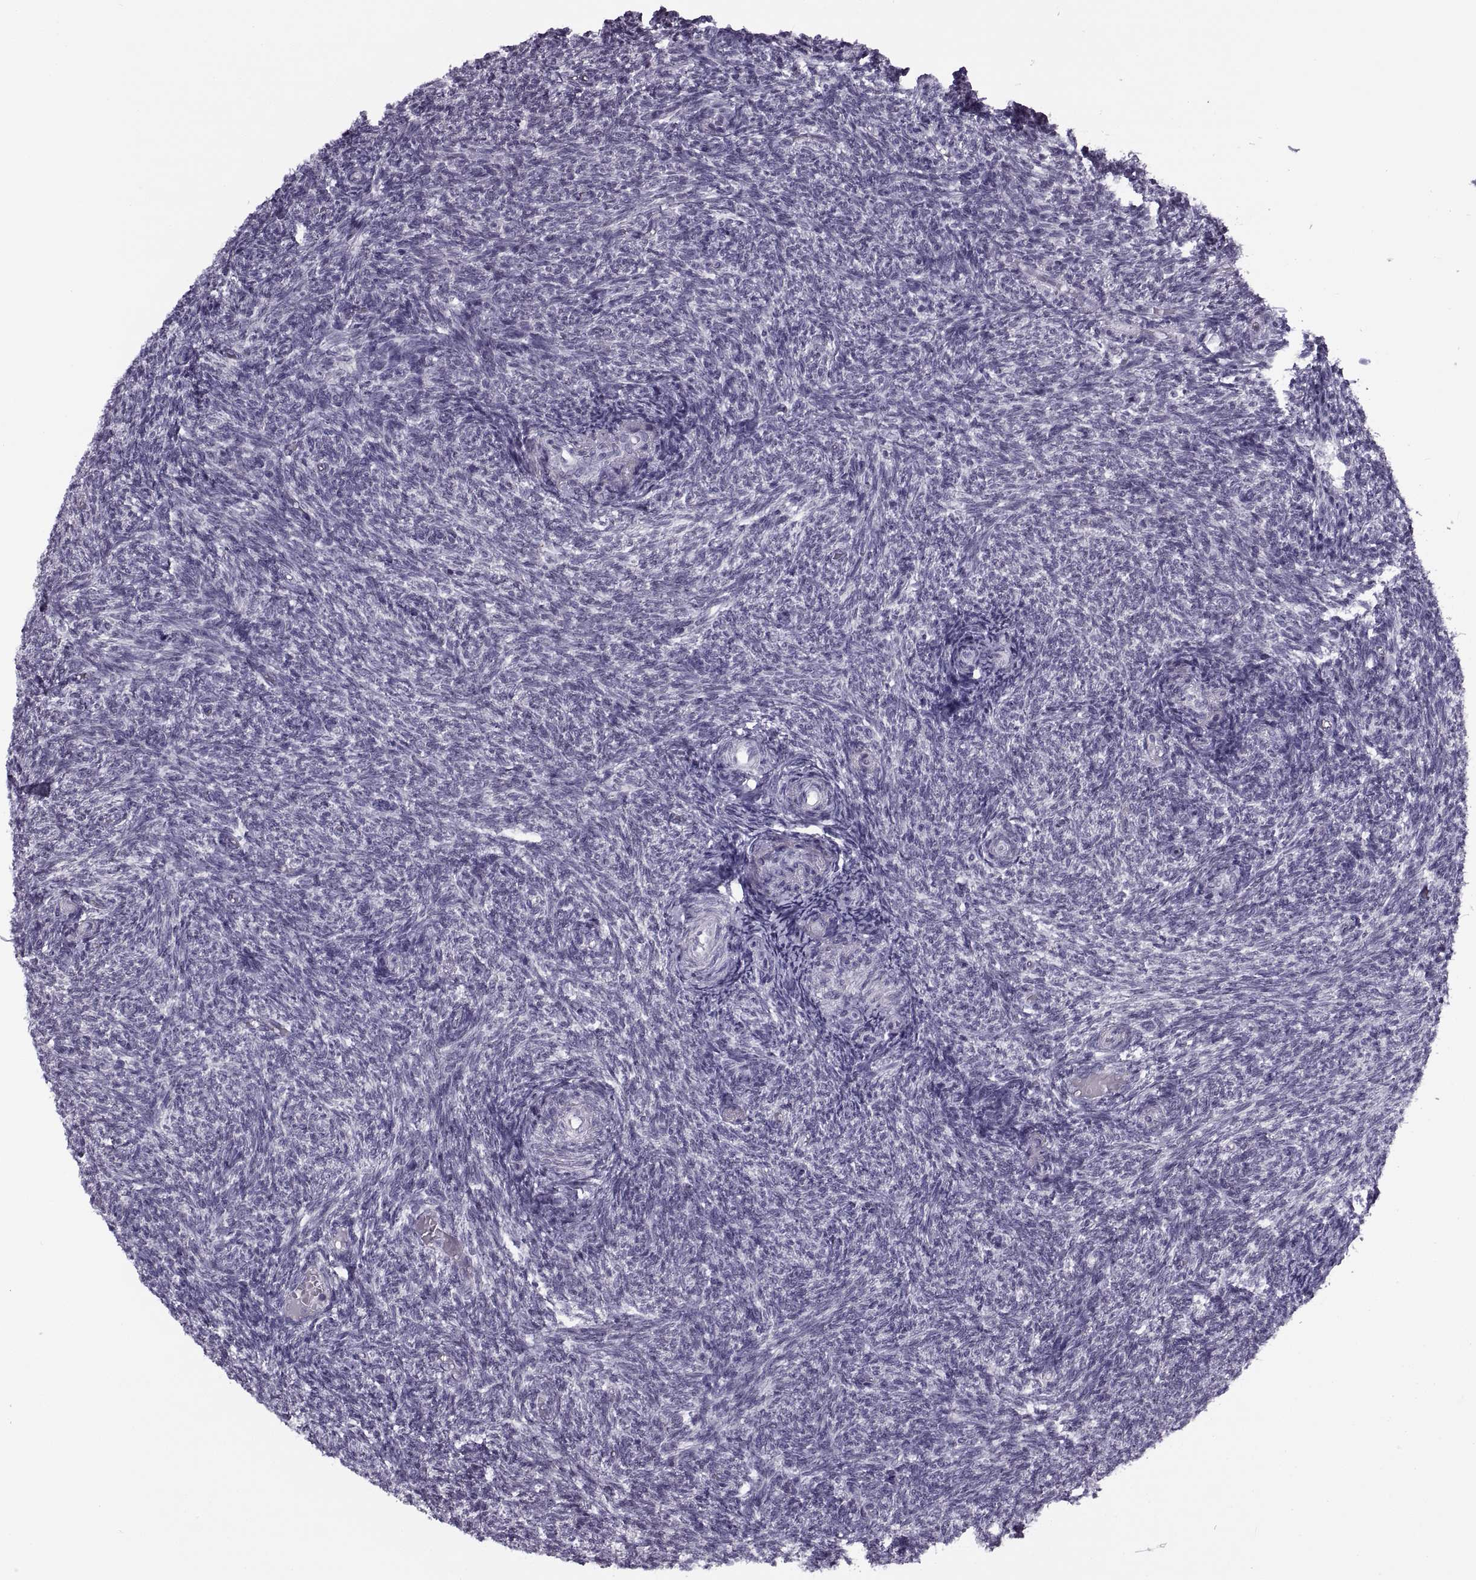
{"staining": {"intensity": "negative", "quantity": "none", "location": "none"}, "tissue": "ovary", "cell_type": "Ovarian stroma cells", "image_type": "normal", "snomed": [{"axis": "morphology", "description": "Normal tissue, NOS"}, {"axis": "topography", "description": "Ovary"}], "caption": "High power microscopy histopathology image of an immunohistochemistry (IHC) histopathology image of benign ovary, revealing no significant expression in ovarian stroma cells.", "gene": "TBC1D3B", "patient": {"sex": "female", "age": 39}}